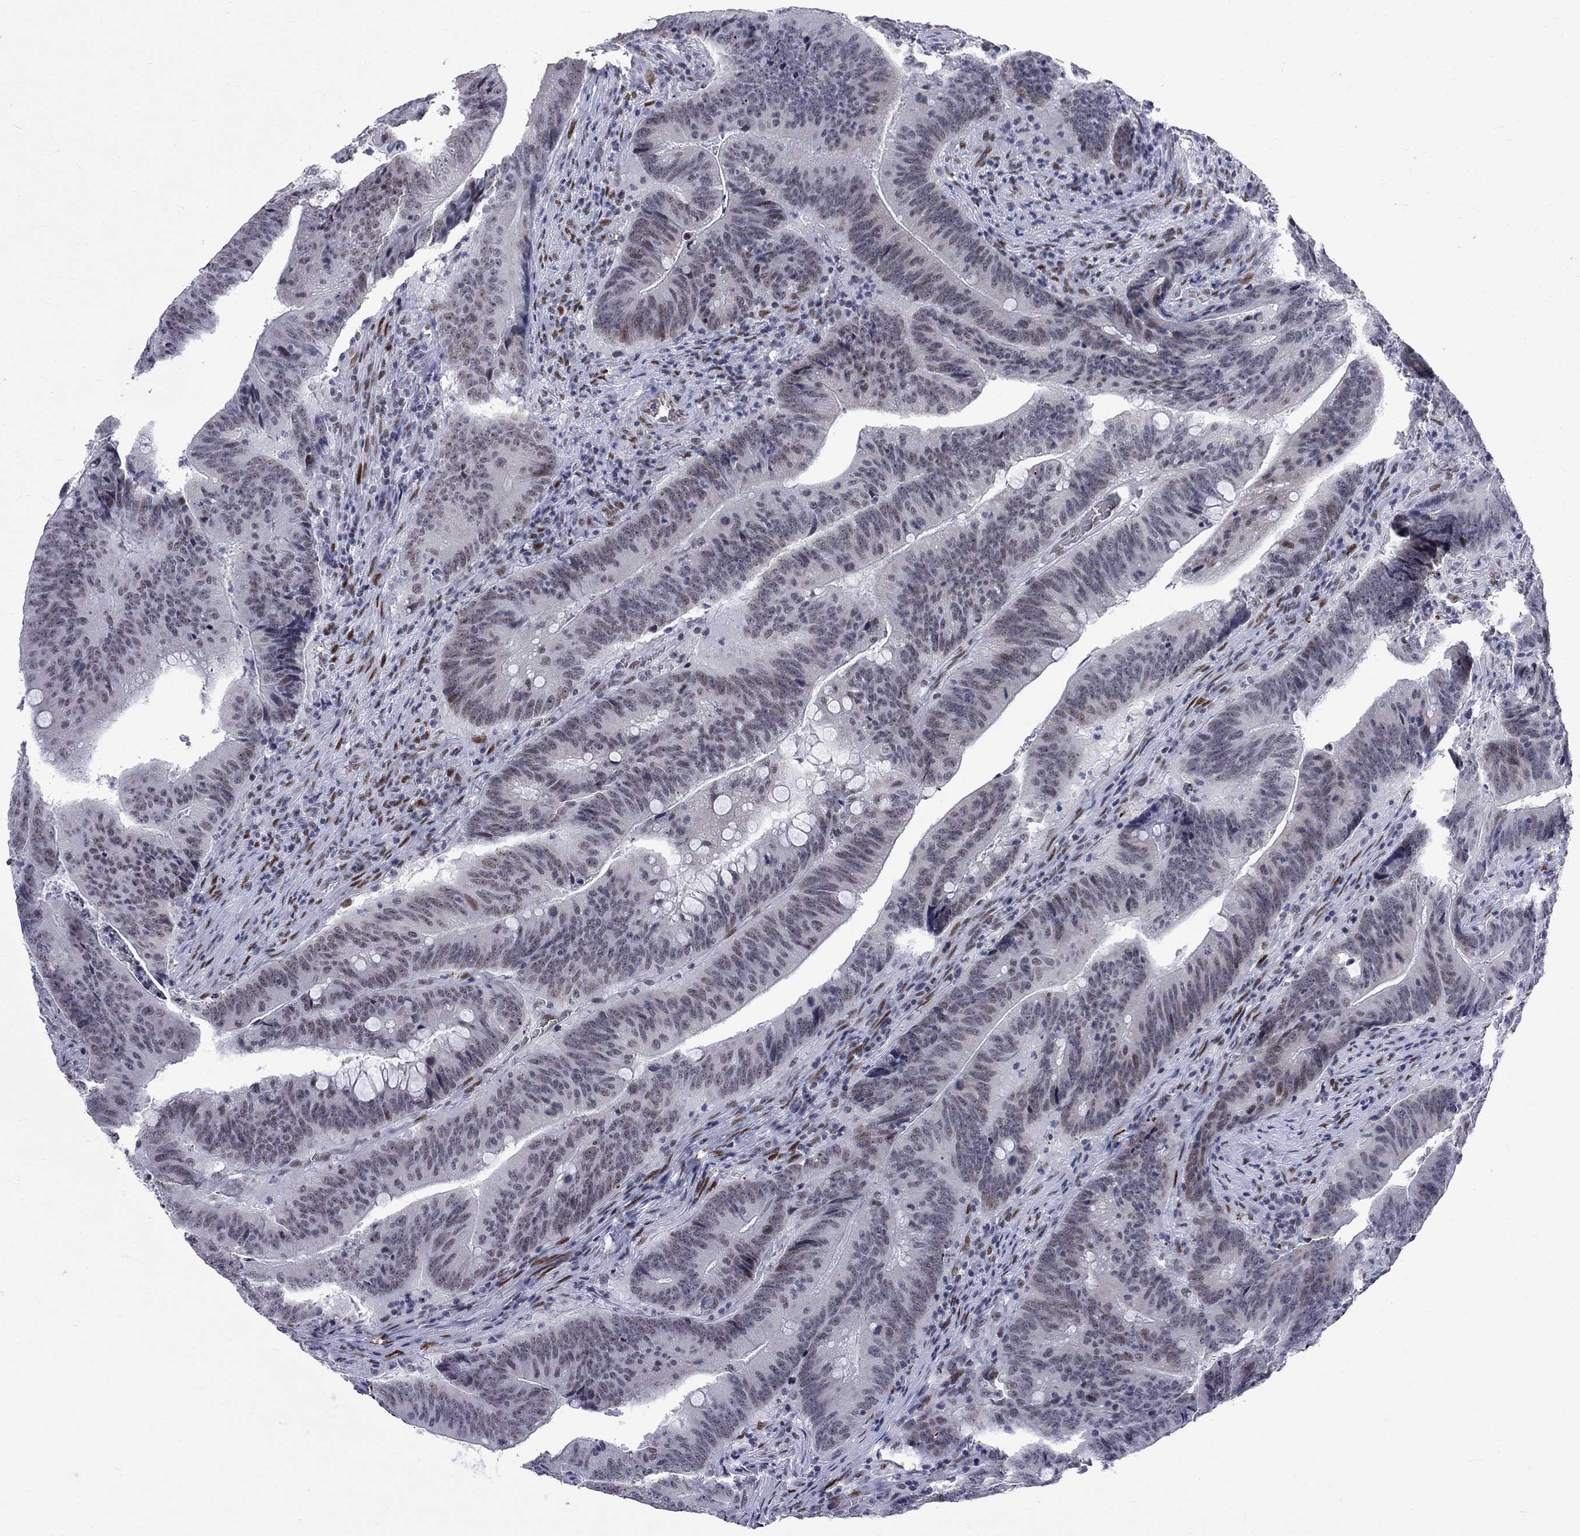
{"staining": {"intensity": "negative", "quantity": "none", "location": "none"}, "tissue": "colorectal cancer", "cell_type": "Tumor cells", "image_type": "cancer", "snomed": [{"axis": "morphology", "description": "Adenocarcinoma, NOS"}, {"axis": "topography", "description": "Colon"}], "caption": "Adenocarcinoma (colorectal) stained for a protein using IHC demonstrates no positivity tumor cells.", "gene": "ZBTB47", "patient": {"sex": "female", "age": 87}}